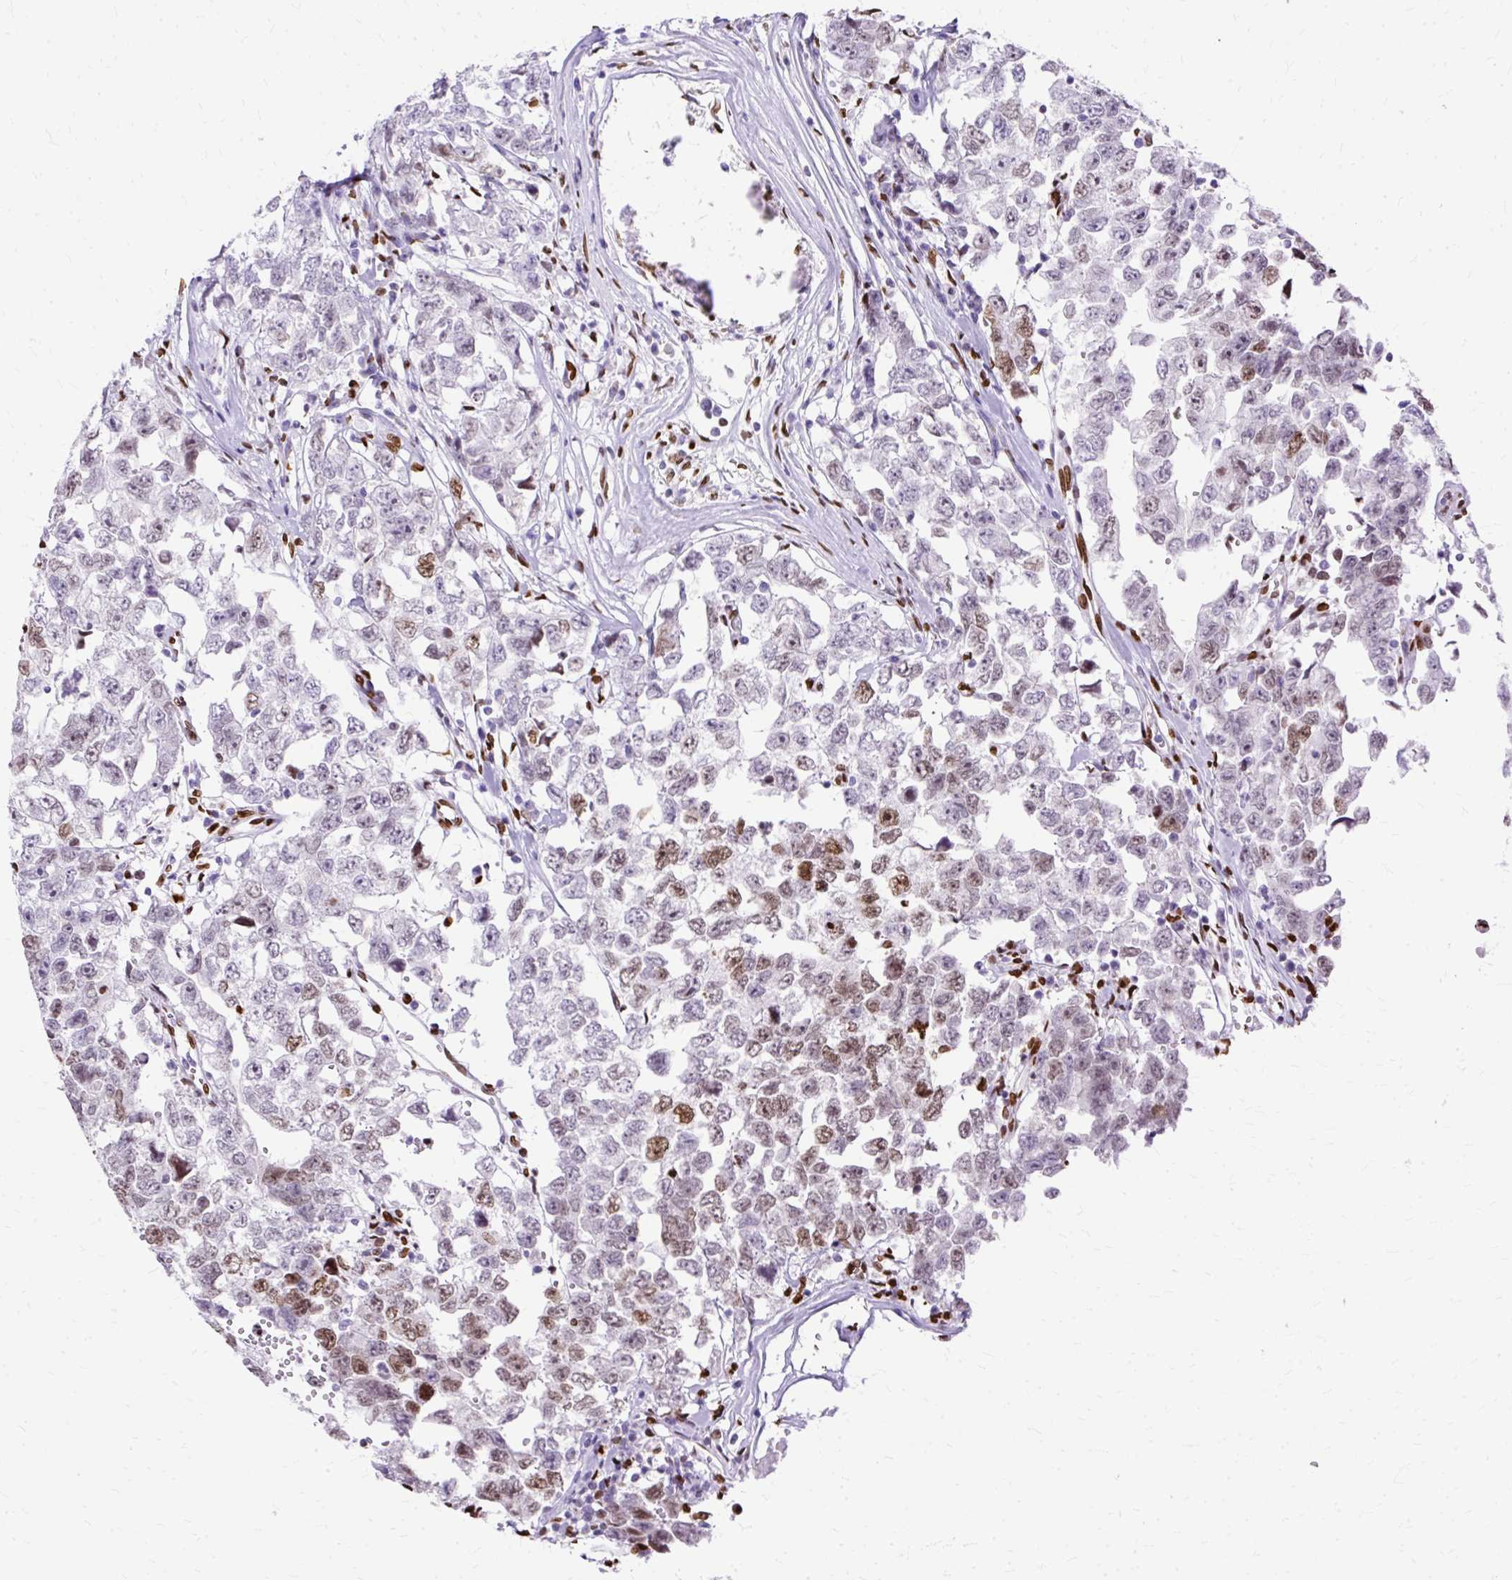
{"staining": {"intensity": "moderate", "quantity": "<25%", "location": "nuclear"}, "tissue": "testis cancer", "cell_type": "Tumor cells", "image_type": "cancer", "snomed": [{"axis": "morphology", "description": "Carcinoma, Embryonal, NOS"}, {"axis": "topography", "description": "Testis"}], "caption": "The photomicrograph shows staining of testis cancer (embryonal carcinoma), revealing moderate nuclear protein staining (brown color) within tumor cells. (DAB (3,3'-diaminobenzidine) = brown stain, brightfield microscopy at high magnification).", "gene": "TMEM184C", "patient": {"sex": "male", "age": 22}}